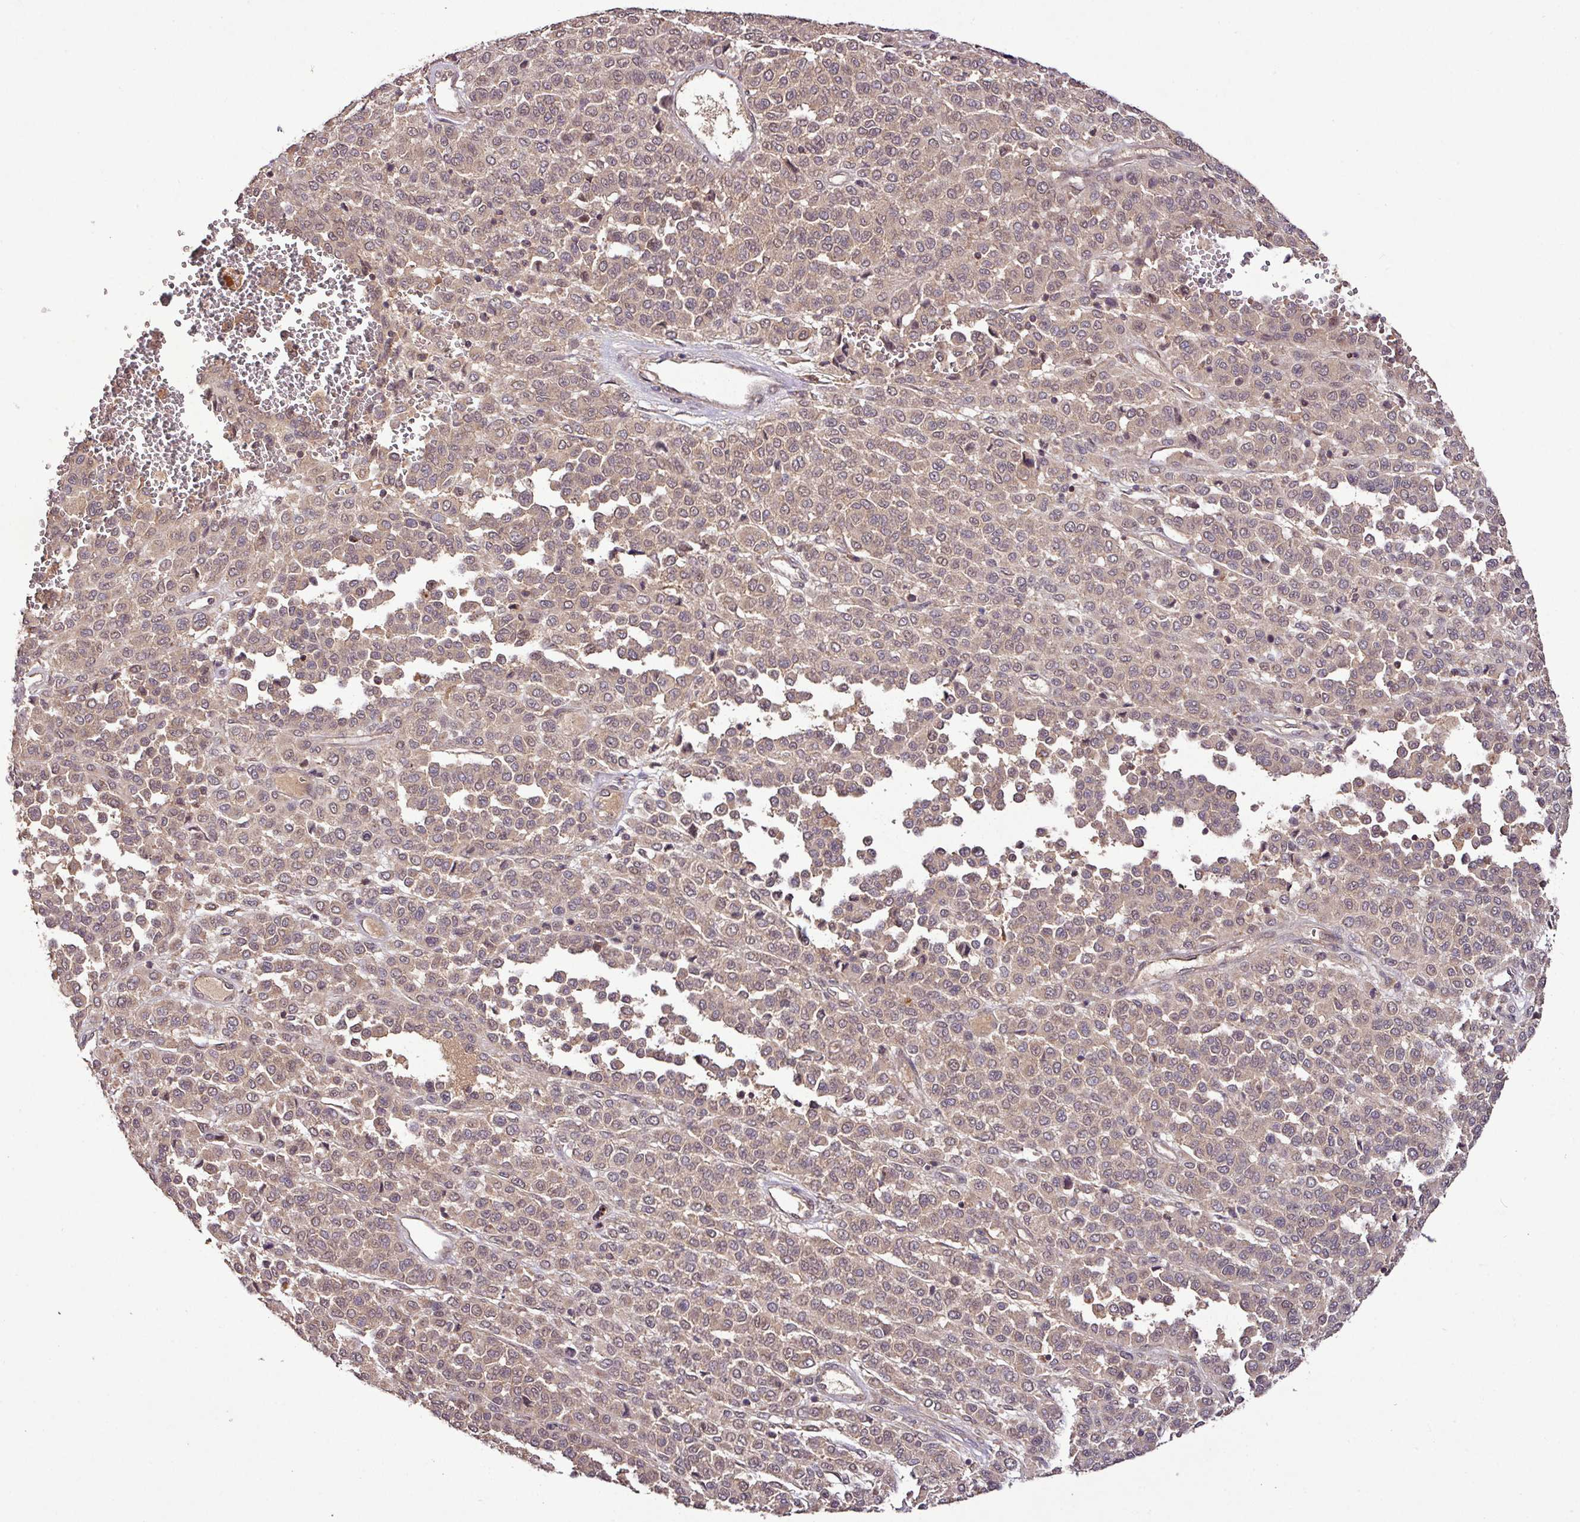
{"staining": {"intensity": "weak", "quantity": "25%-75%", "location": "cytoplasmic/membranous"}, "tissue": "melanoma", "cell_type": "Tumor cells", "image_type": "cancer", "snomed": [{"axis": "morphology", "description": "Malignant melanoma, Metastatic site"}, {"axis": "topography", "description": "Pancreas"}], "caption": "Malignant melanoma (metastatic site) stained for a protein (brown) displays weak cytoplasmic/membranous positive staining in approximately 25%-75% of tumor cells.", "gene": "FAIM", "patient": {"sex": "female", "age": 30}}